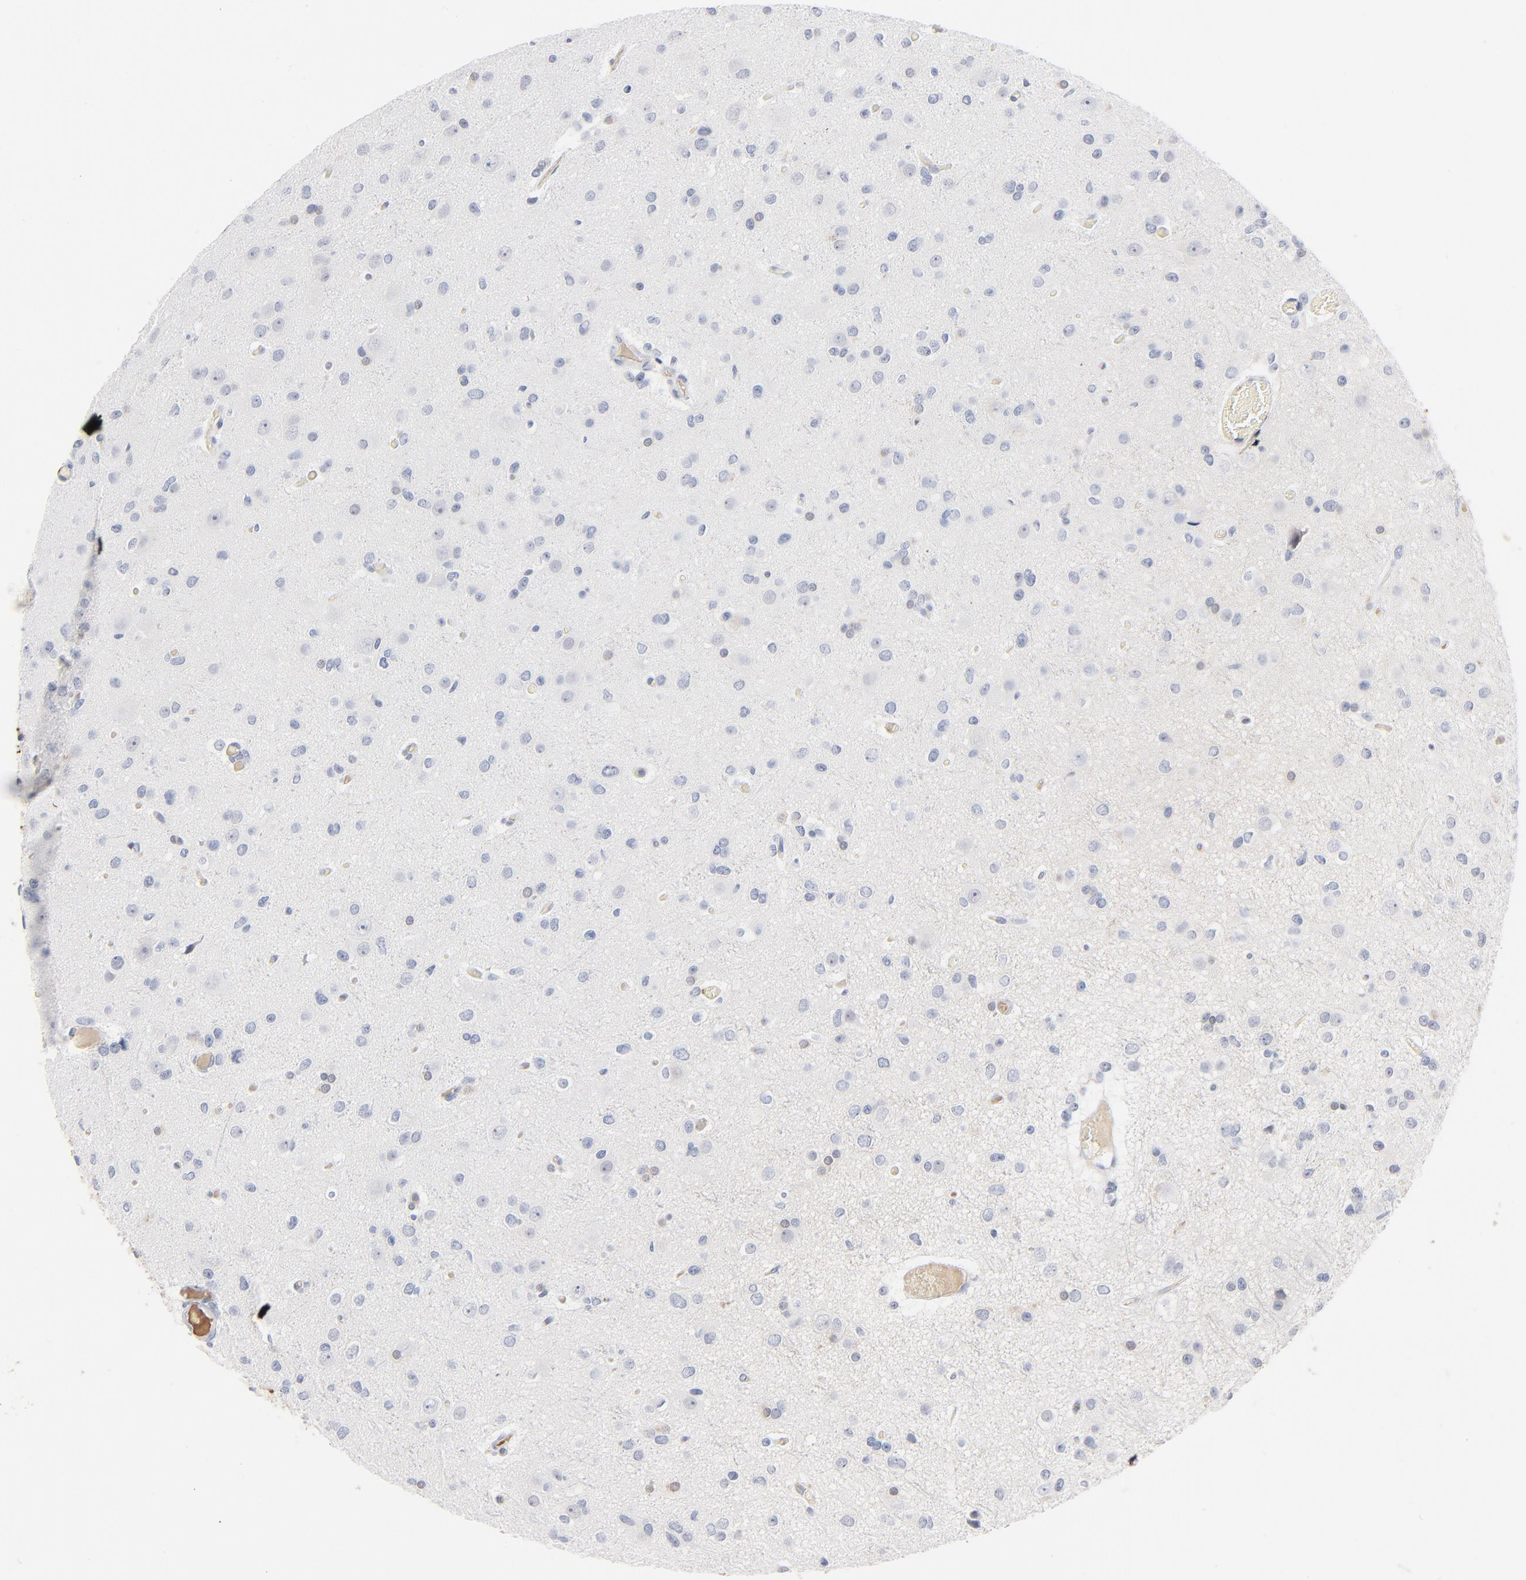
{"staining": {"intensity": "negative", "quantity": "none", "location": "none"}, "tissue": "glioma", "cell_type": "Tumor cells", "image_type": "cancer", "snomed": [{"axis": "morphology", "description": "Glioma, malignant, Low grade"}, {"axis": "topography", "description": "Brain"}], "caption": "Tumor cells show no significant protein positivity in malignant low-grade glioma.", "gene": "SERPINA4", "patient": {"sex": "male", "age": 42}}